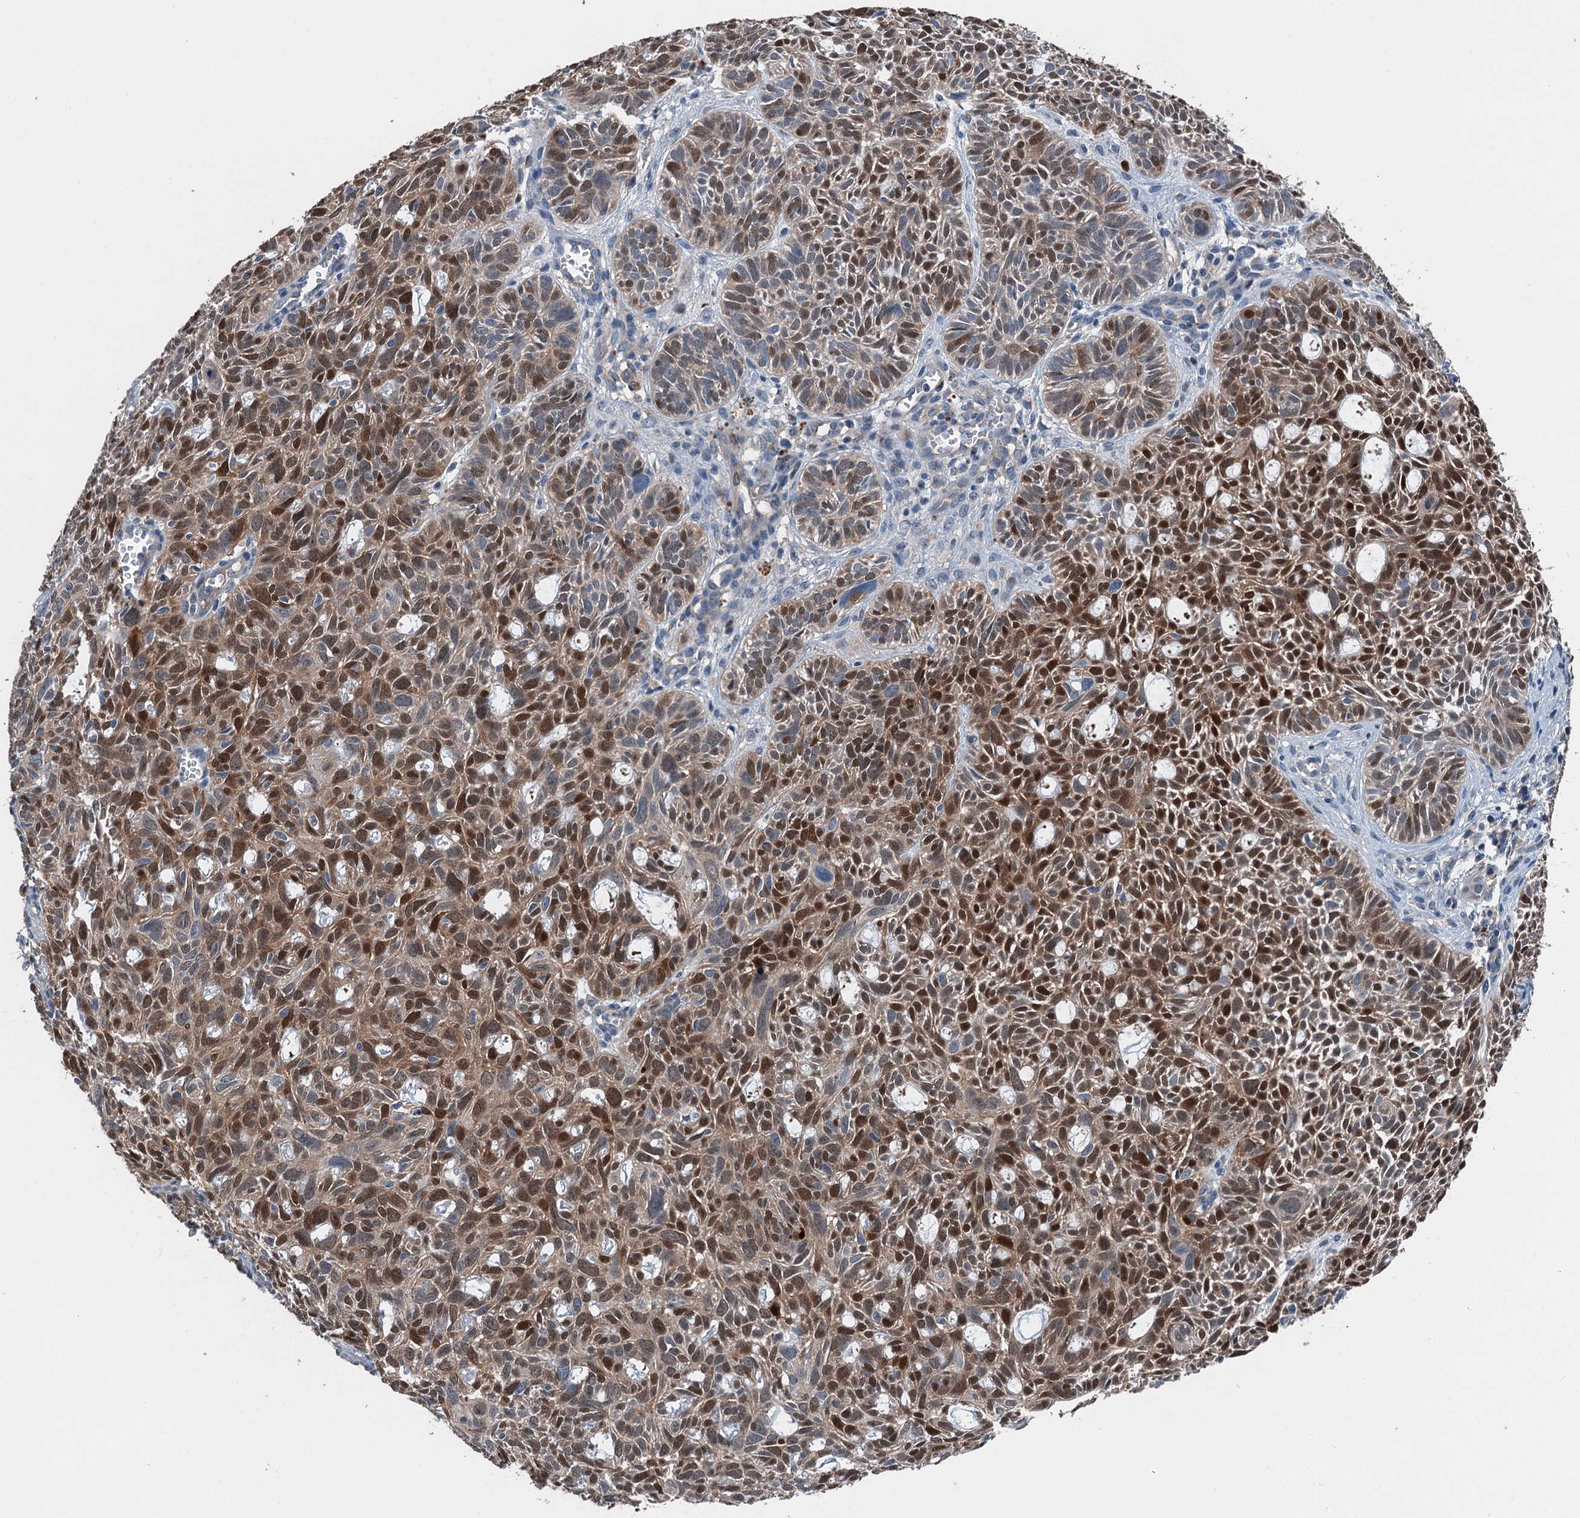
{"staining": {"intensity": "strong", "quantity": ">75%", "location": "nuclear"}, "tissue": "skin cancer", "cell_type": "Tumor cells", "image_type": "cancer", "snomed": [{"axis": "morphology", "description": "Basal cell carcinoma"}, {"axis": "topography", "description": "Skin"}], "caption": "Protein expression analysis of skin basal cell carcinoma shows strong nuclear staining in about >75% of tumor cells. (DAB (3,3'-diaminobenzidine) IHC, brown staining for protein, blue staining for nuclei).", "gene": "SLC2A10", "patient": {"sex": "male", "age": 69}}